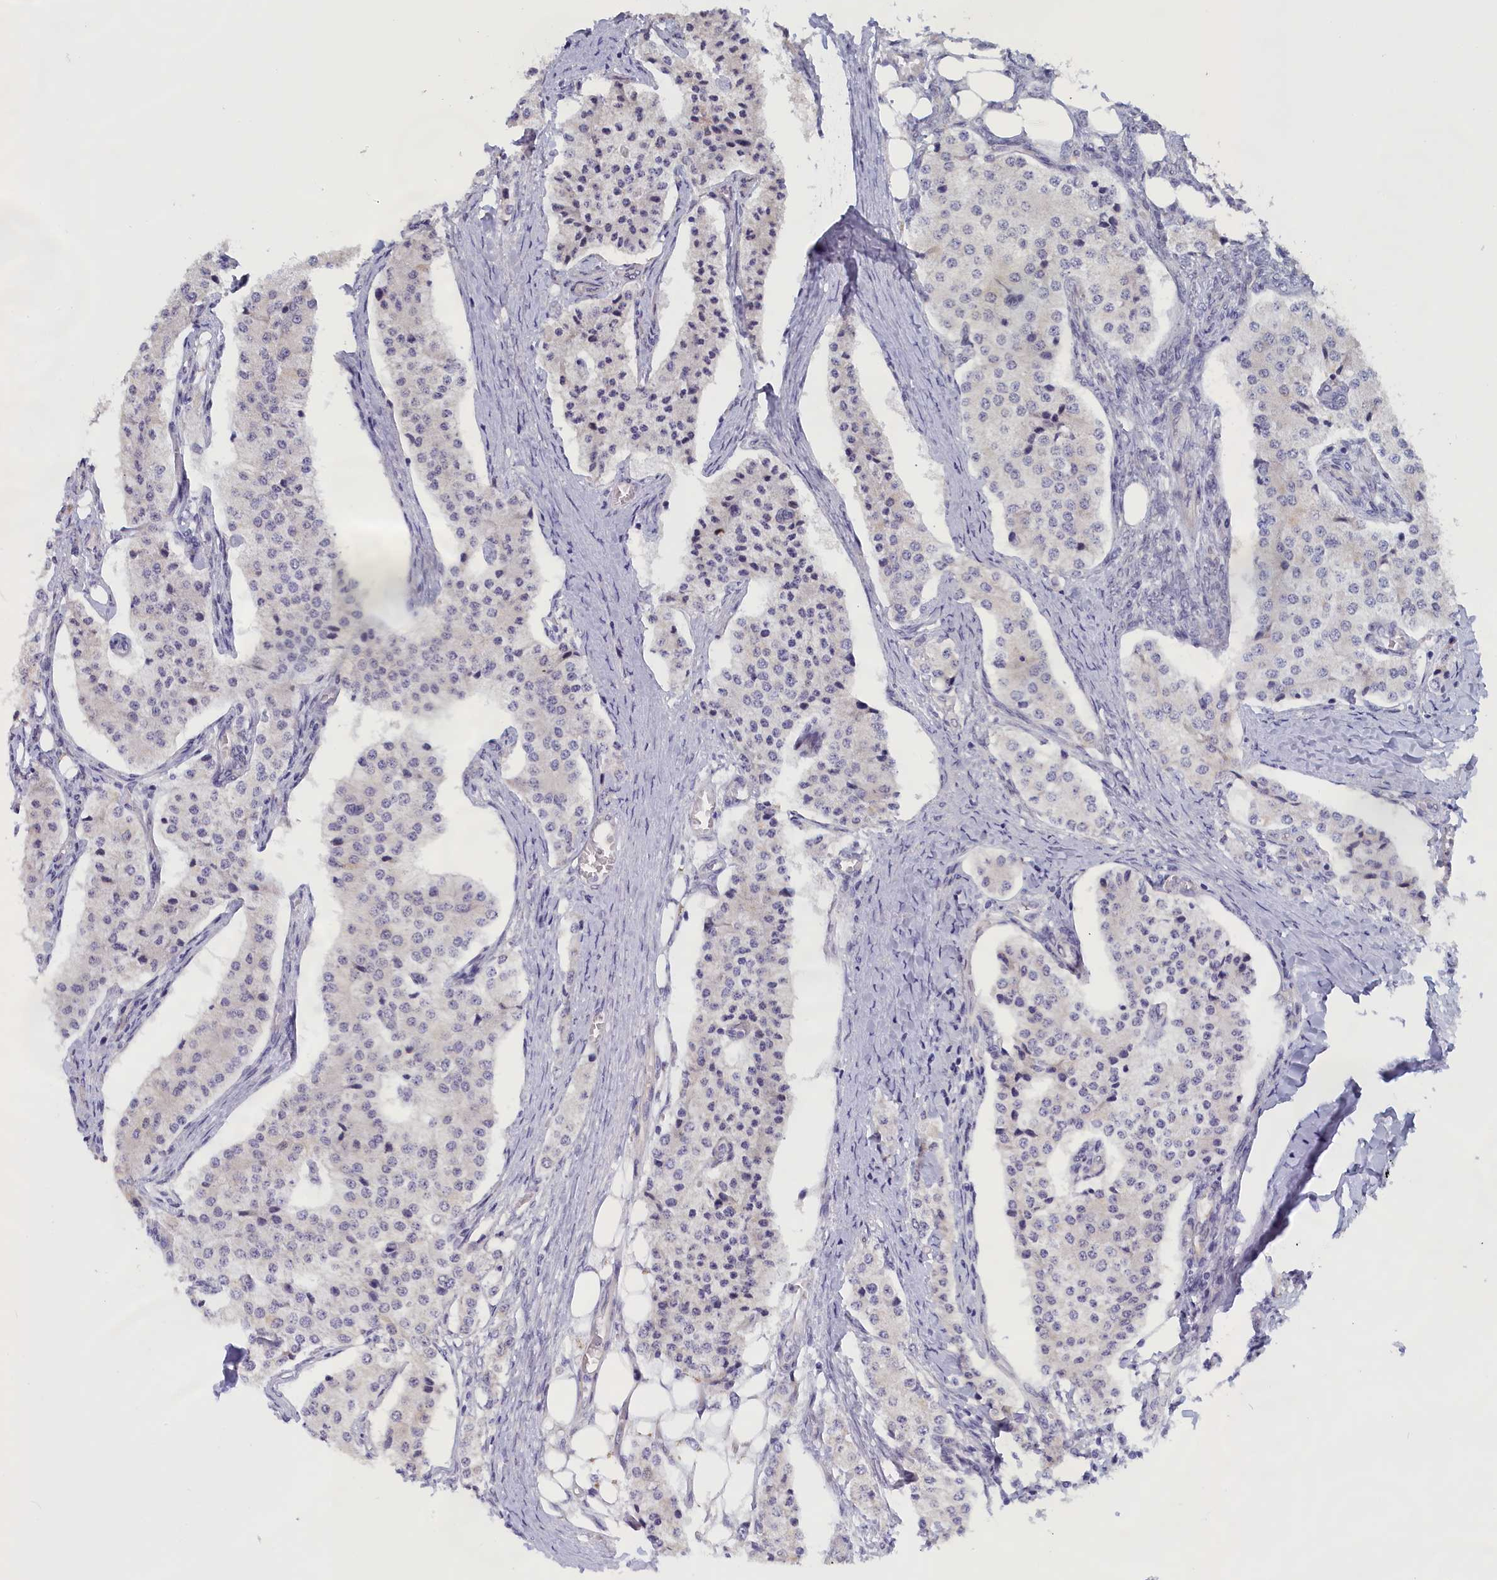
{"staining": {"intensity": "negative", "quantity": "none", "location": "none"}, "tissue": "carcinoid", "cell_type": "Tumor cells", "image_type": "cancer", "snomed": [{"axis": "morphology", "description": "Carcinoid, malignant, NOS"}, {"axis": "topography", "description": "Colon"}], "caption": "High magnification brightfield microscopy of carcinoid (malignant) stained with DAB (3,3'-diaminobenzidine) (brown) and counterstained with hematoxylin (blue): tumor cells show no significant expression.", "gene": "IGFALS", "patient": {"sex": "female", "age": 52}}